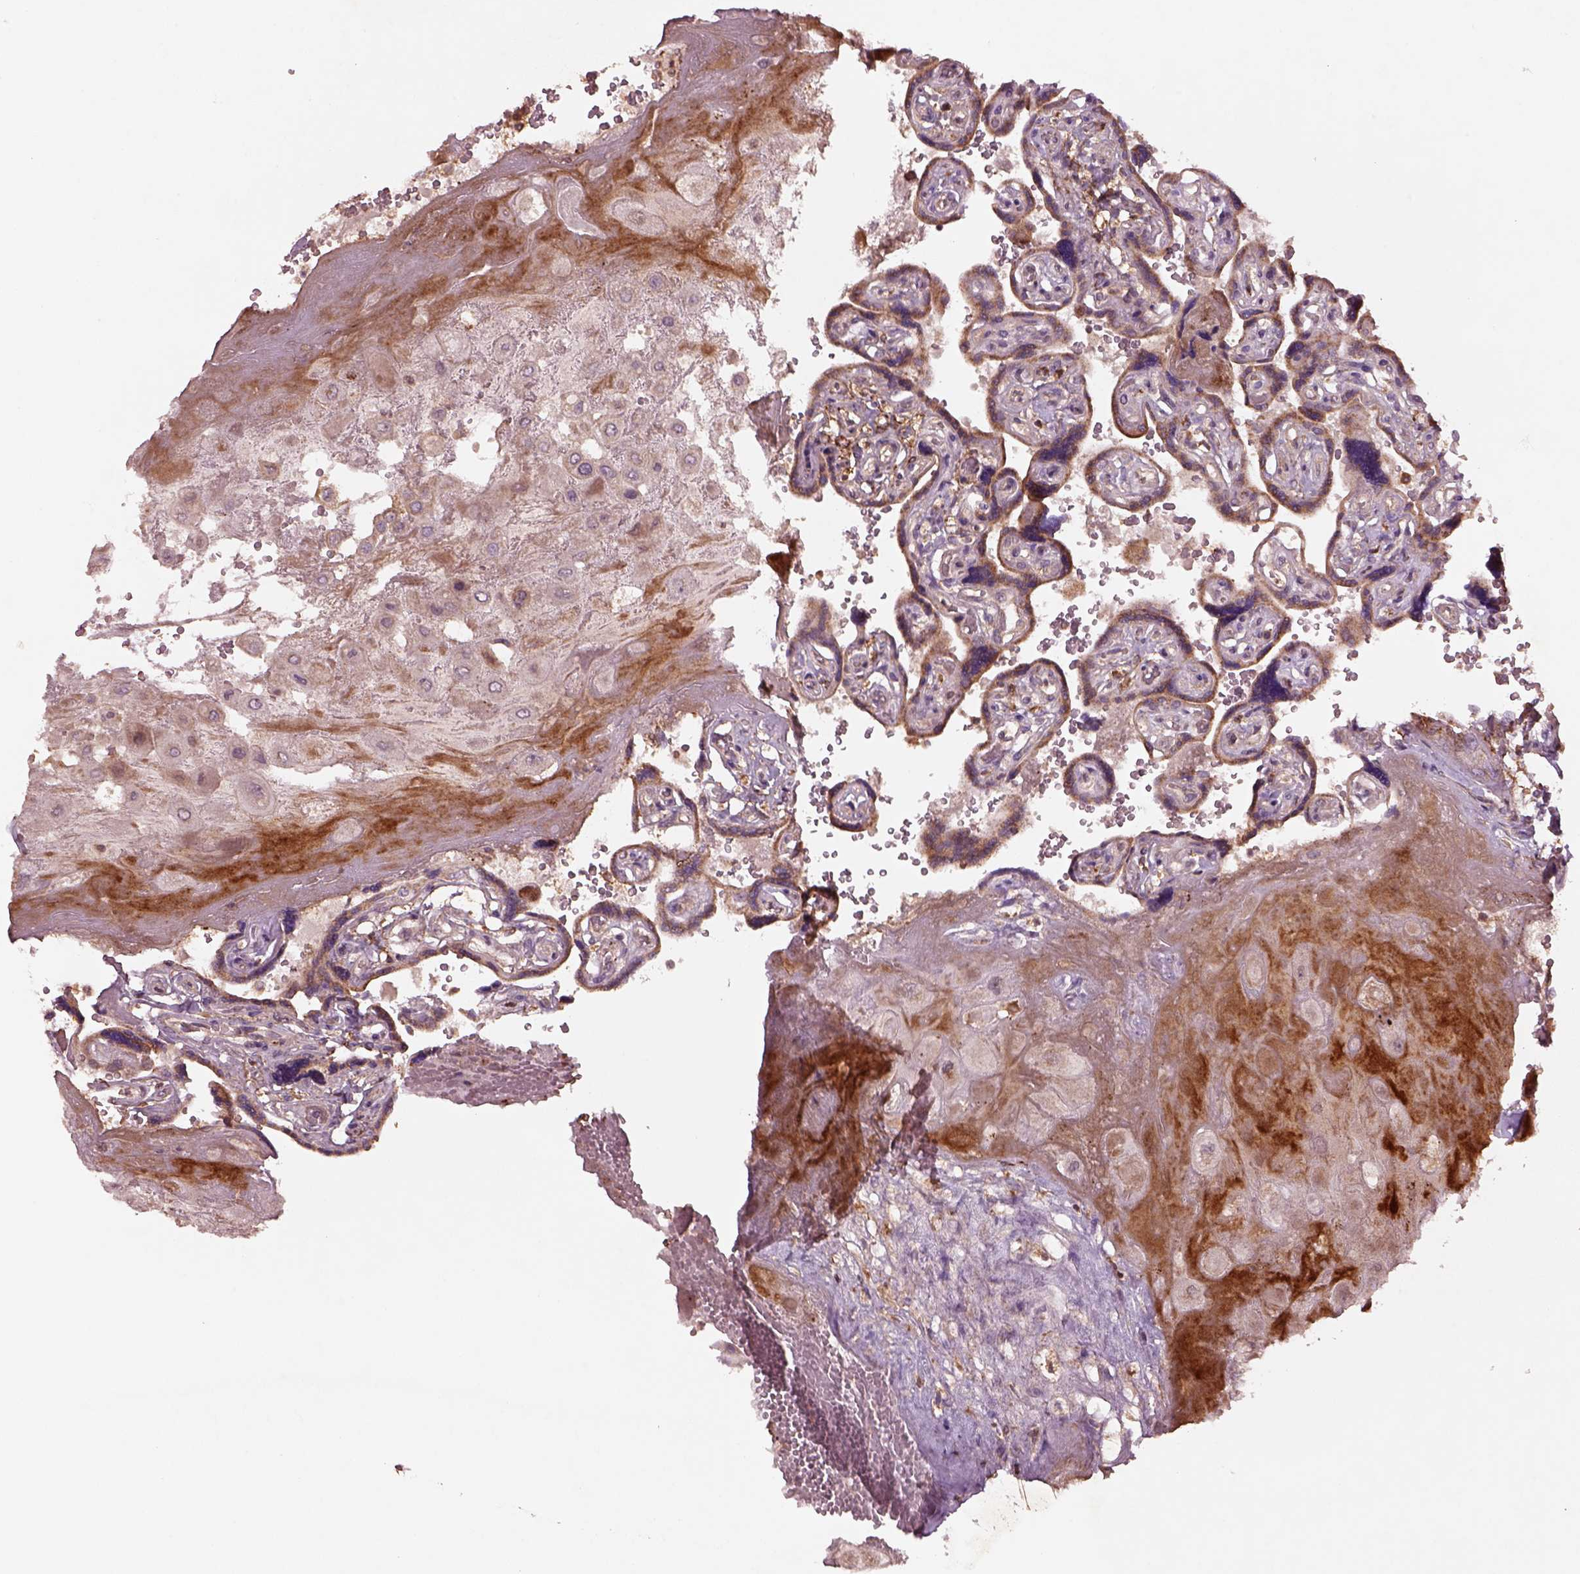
{"staining": {"intensity": "weak", "quantity": "<25%", "location": "cytoplasmic/membranous"}, "tissue": "placenta", "cell_type": "Decidual cells", "image_type": "normal", "snomed": [{"axis": "morphology", "description": "Normal tissue, NOS"}, {"axis": "topography", "description": "Placenta"}], "caption": "The micrograph shows no staining of decidual cells in unremarkable placenta.", "gene": "SLC25A31", "patient": {"sex": "female", "age": 32}}